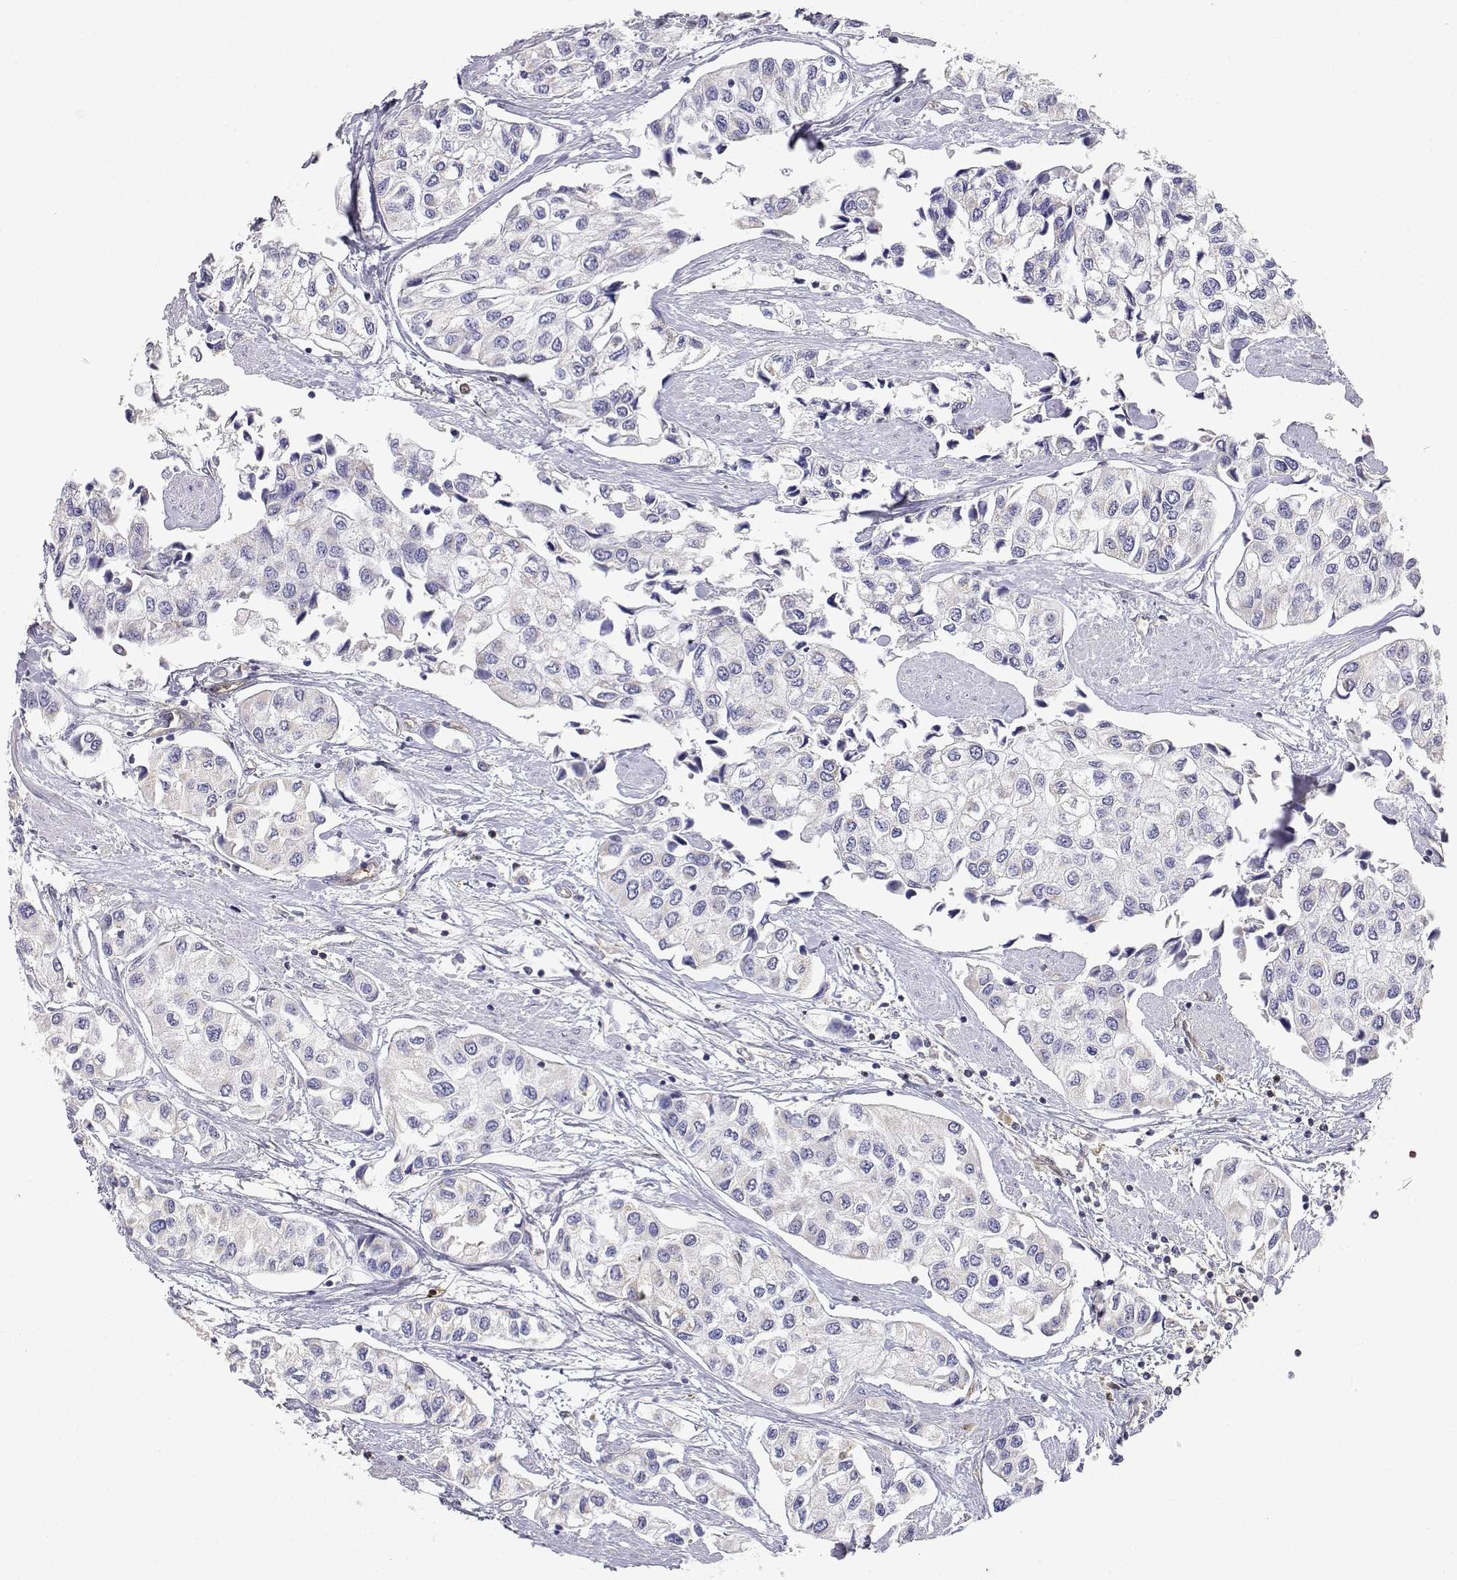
{"staining": {"intensity": "negative", "quantity": "none", "location": "none"}, "tissue": "urothelial cancer", "cell_type": "Tumor cells", "image_type": "cancer", "snomed": [{"axis": "morphology", "description": "Urothelial carcinoma, High grade"}, {"axis": "topography", "description": "Urinary bladder"}], "caption": "Tumor cells are negative for protein expression in human high-grade urothelial carcinoma. (DAB immunohistochemistry (IHC) visualized using brightfield microscopy, high magnification).", "gene": "ADA", "patient": {"sex": "male", "age": 73}}